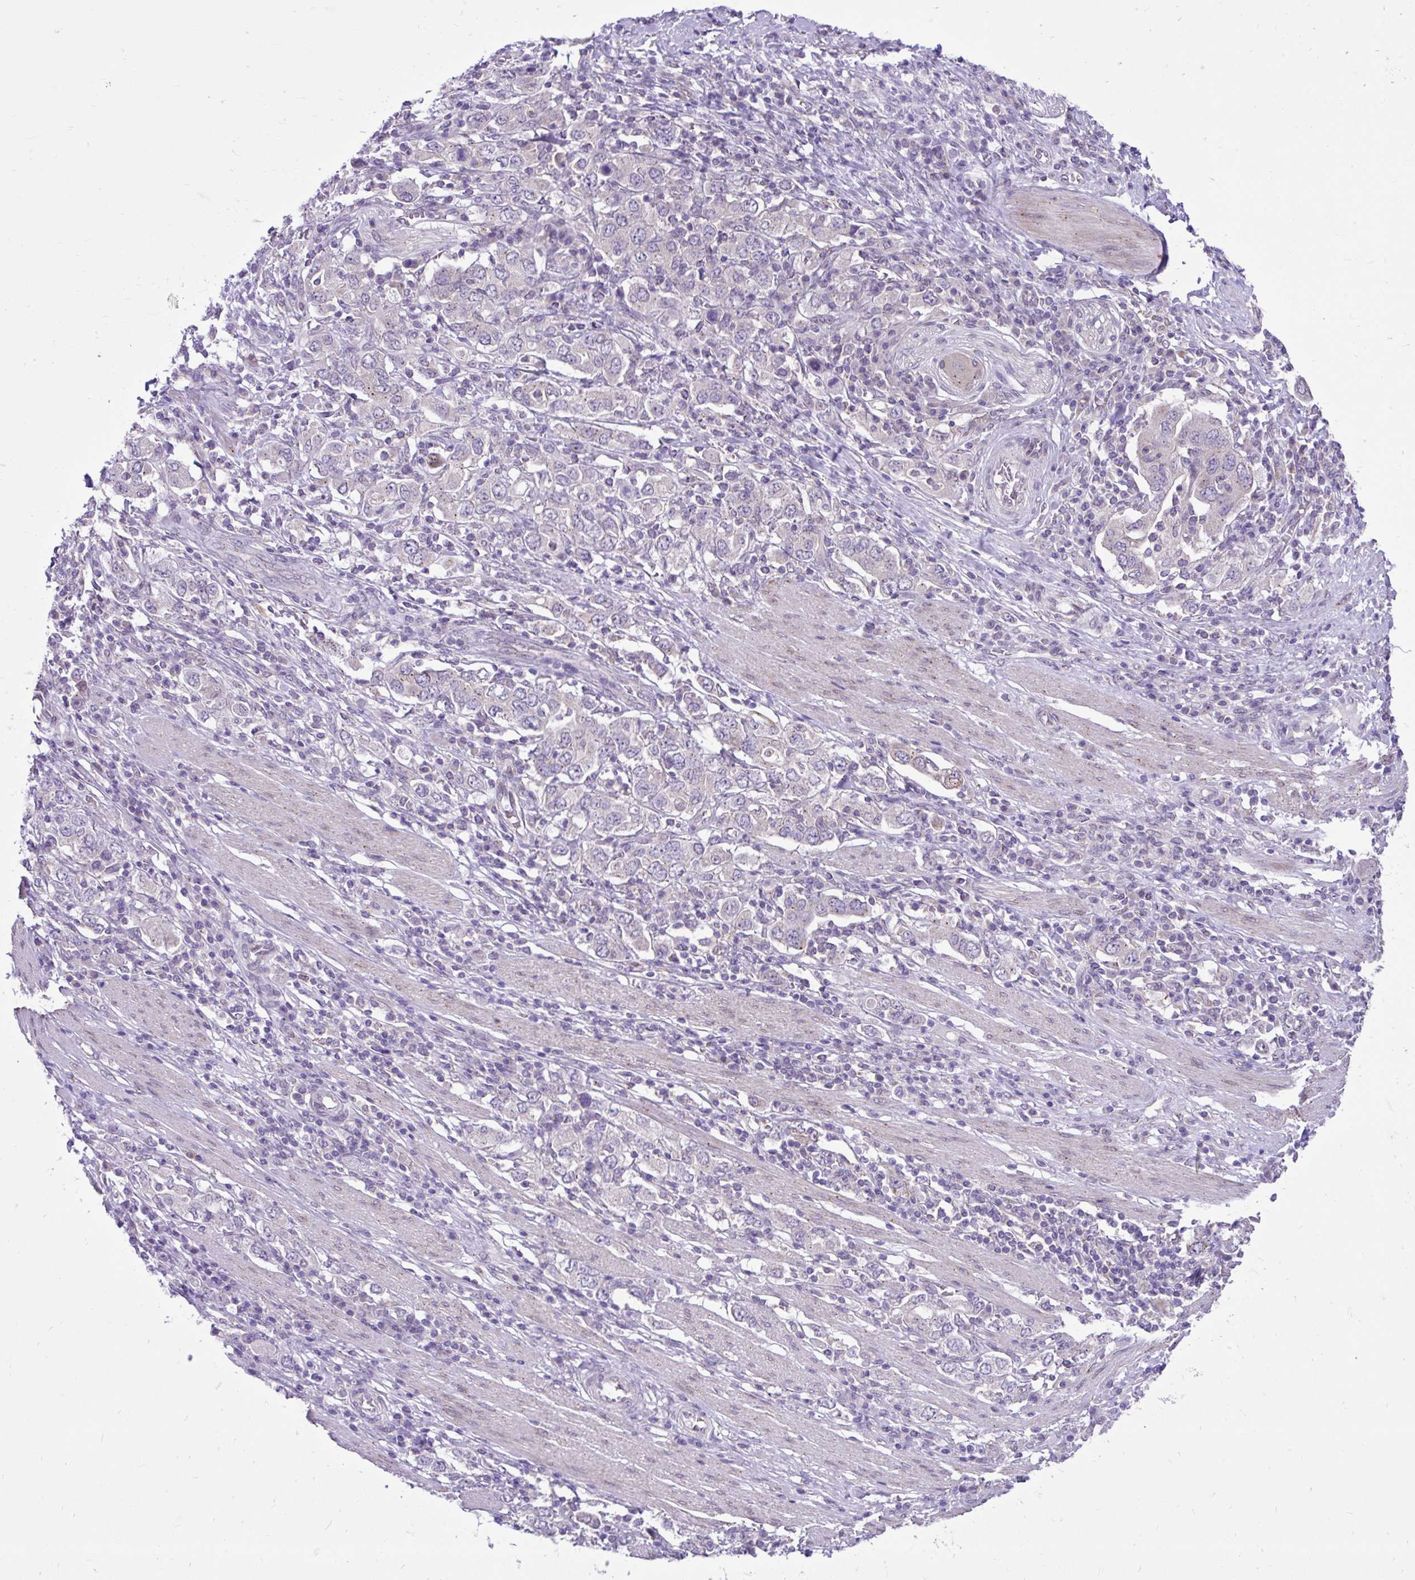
{"staining": {"intensity": "weak", "quantity": "<25%", "location": "cytoplasmic/membranous"}, "tissue": "stomach cancer", "cell_type": "Tumor cells", "image_type": "cancer", "snomed": [{"axis": "morphology", "description": "Adenocarcinoma, NOS"}, {"axis": "topography", "description": "Stomach, upper"}, {"axis": "topography", "description": "Stomach"}], "caption": "This is a photomicrograph of immunohistochemistry (IHC) staining of stomach cancer (adenocarcinoma), which shows no expression in tumor cells.", "gene": "CEACAM18", "patient": {"sex": "male", "age": 62}}